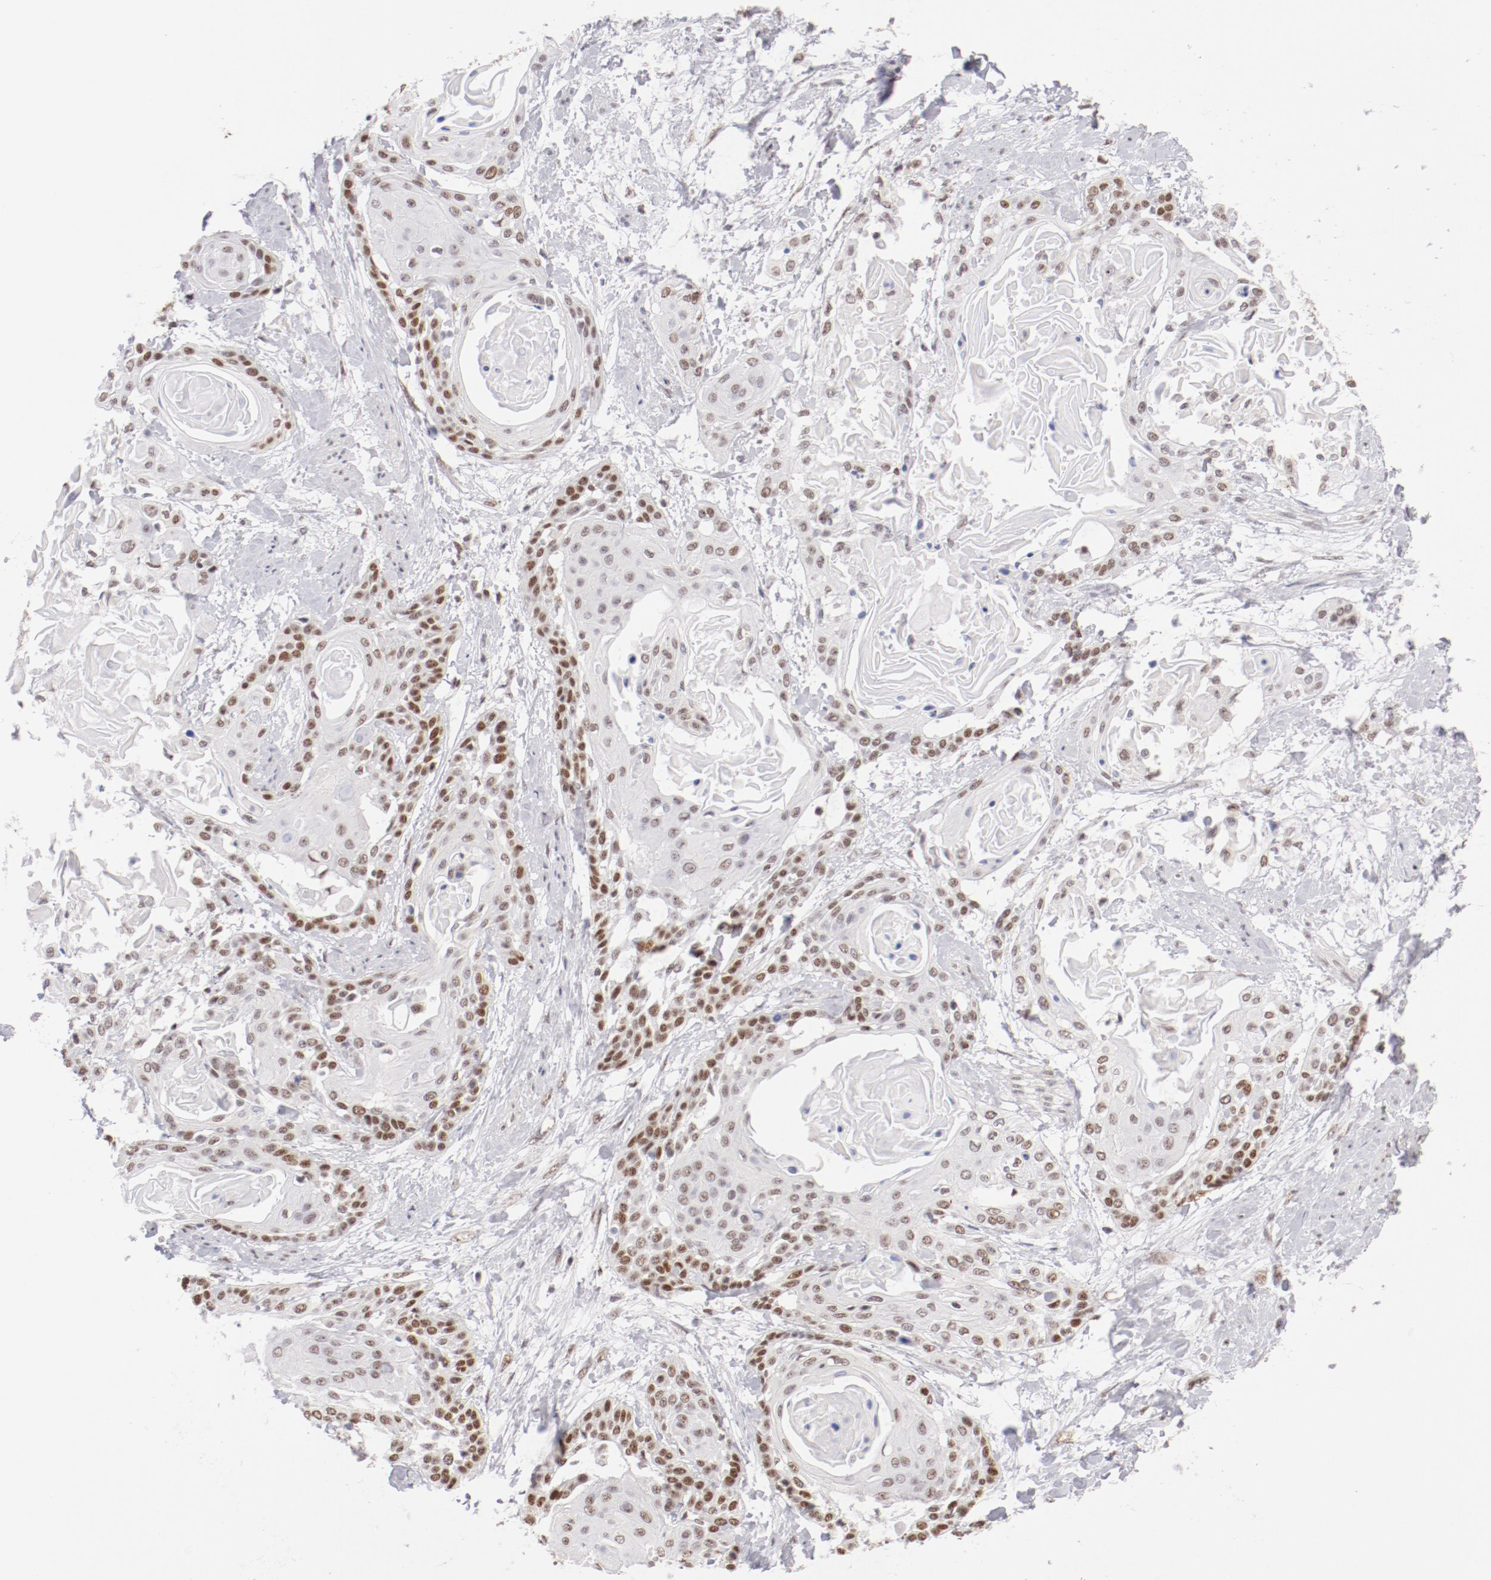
{"staining": {"intensity": "moderate", "quantity": "25%-75%", "location": "nuclear"}, "tissue": "cervical cancer", "cell_type": "Tumor cells", "image_type": "cancer", "snomed": [{"axis": "morphology", "description": "Squamous cell carcinoma, NOS"}, {"axis": "topography", "description": "Cervix"}], "caption": "High-magnification brightfield microscopy of cervical cancer (squamous cell carcinoma) stained with DAB (3,3'-diaminobenzidine) (brown) and counterstained with hematoxylin (blue). tumor cells exhibit moderate nuclear positivity is seen in approximately25%-75% of cells.", "gene": "TFAP4", "patient": {"sex": "female", "age": 57}}